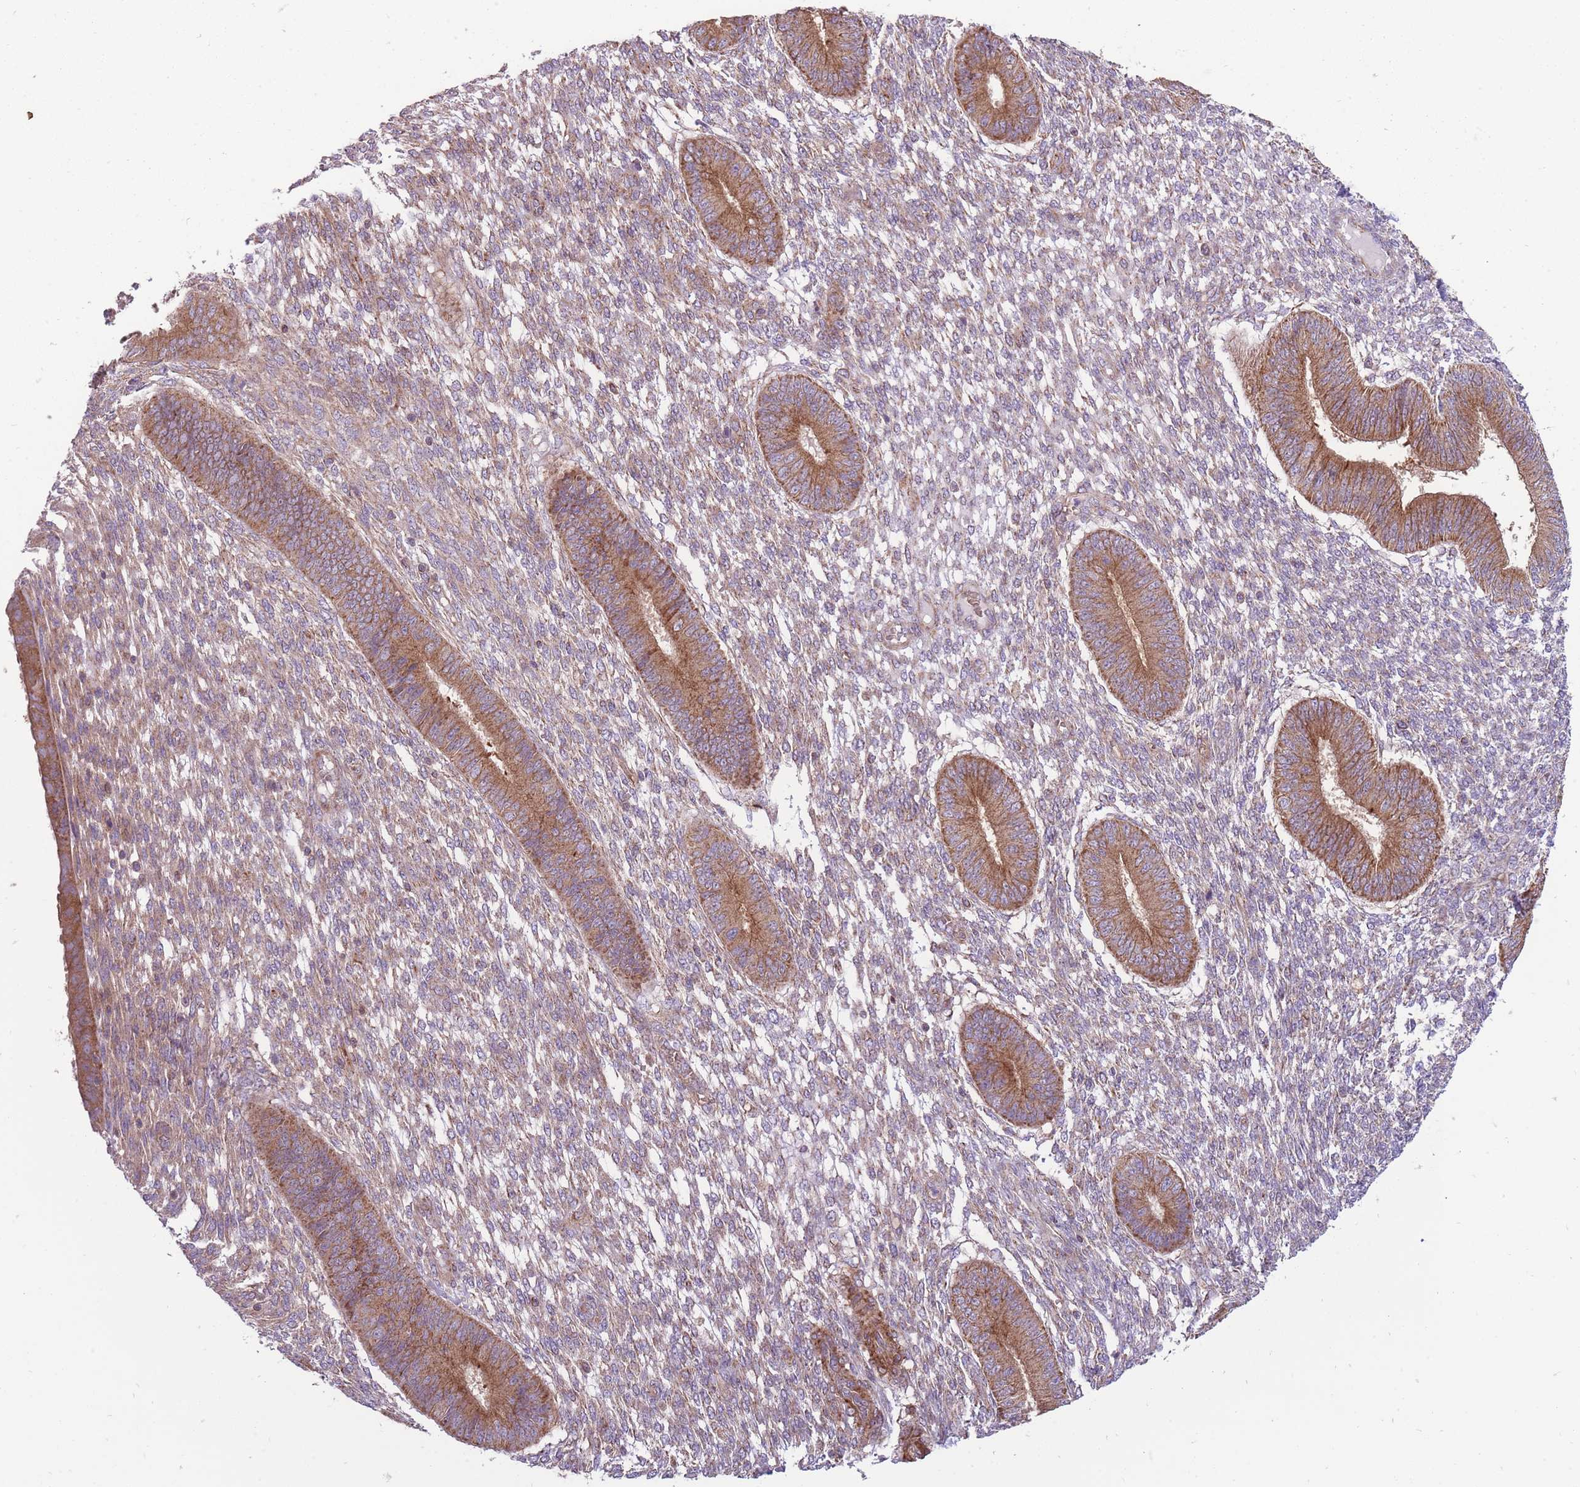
{"staining": {"intensity": "moderate", "quantity": "25%-75%", "location": "cytoplasmic/membranous"}, "tissue": "endometrium", "cell_type": "Cells in endometrial stroma", "image_type": "normal", "snomed": [{"axis": "morphology", "description": "Normal tissue, NOS"}, {"axis": "topography", "description": "Endometrium"}], "caption": "Endometrium stained for a protein (brown) reveals moderate cytoplasmic/membranous positive expression in approximately 25%-75% of cells in endometrial stroma.", "gene": "ANKRD10", "patient": {"sex": "female", "age": 49}}